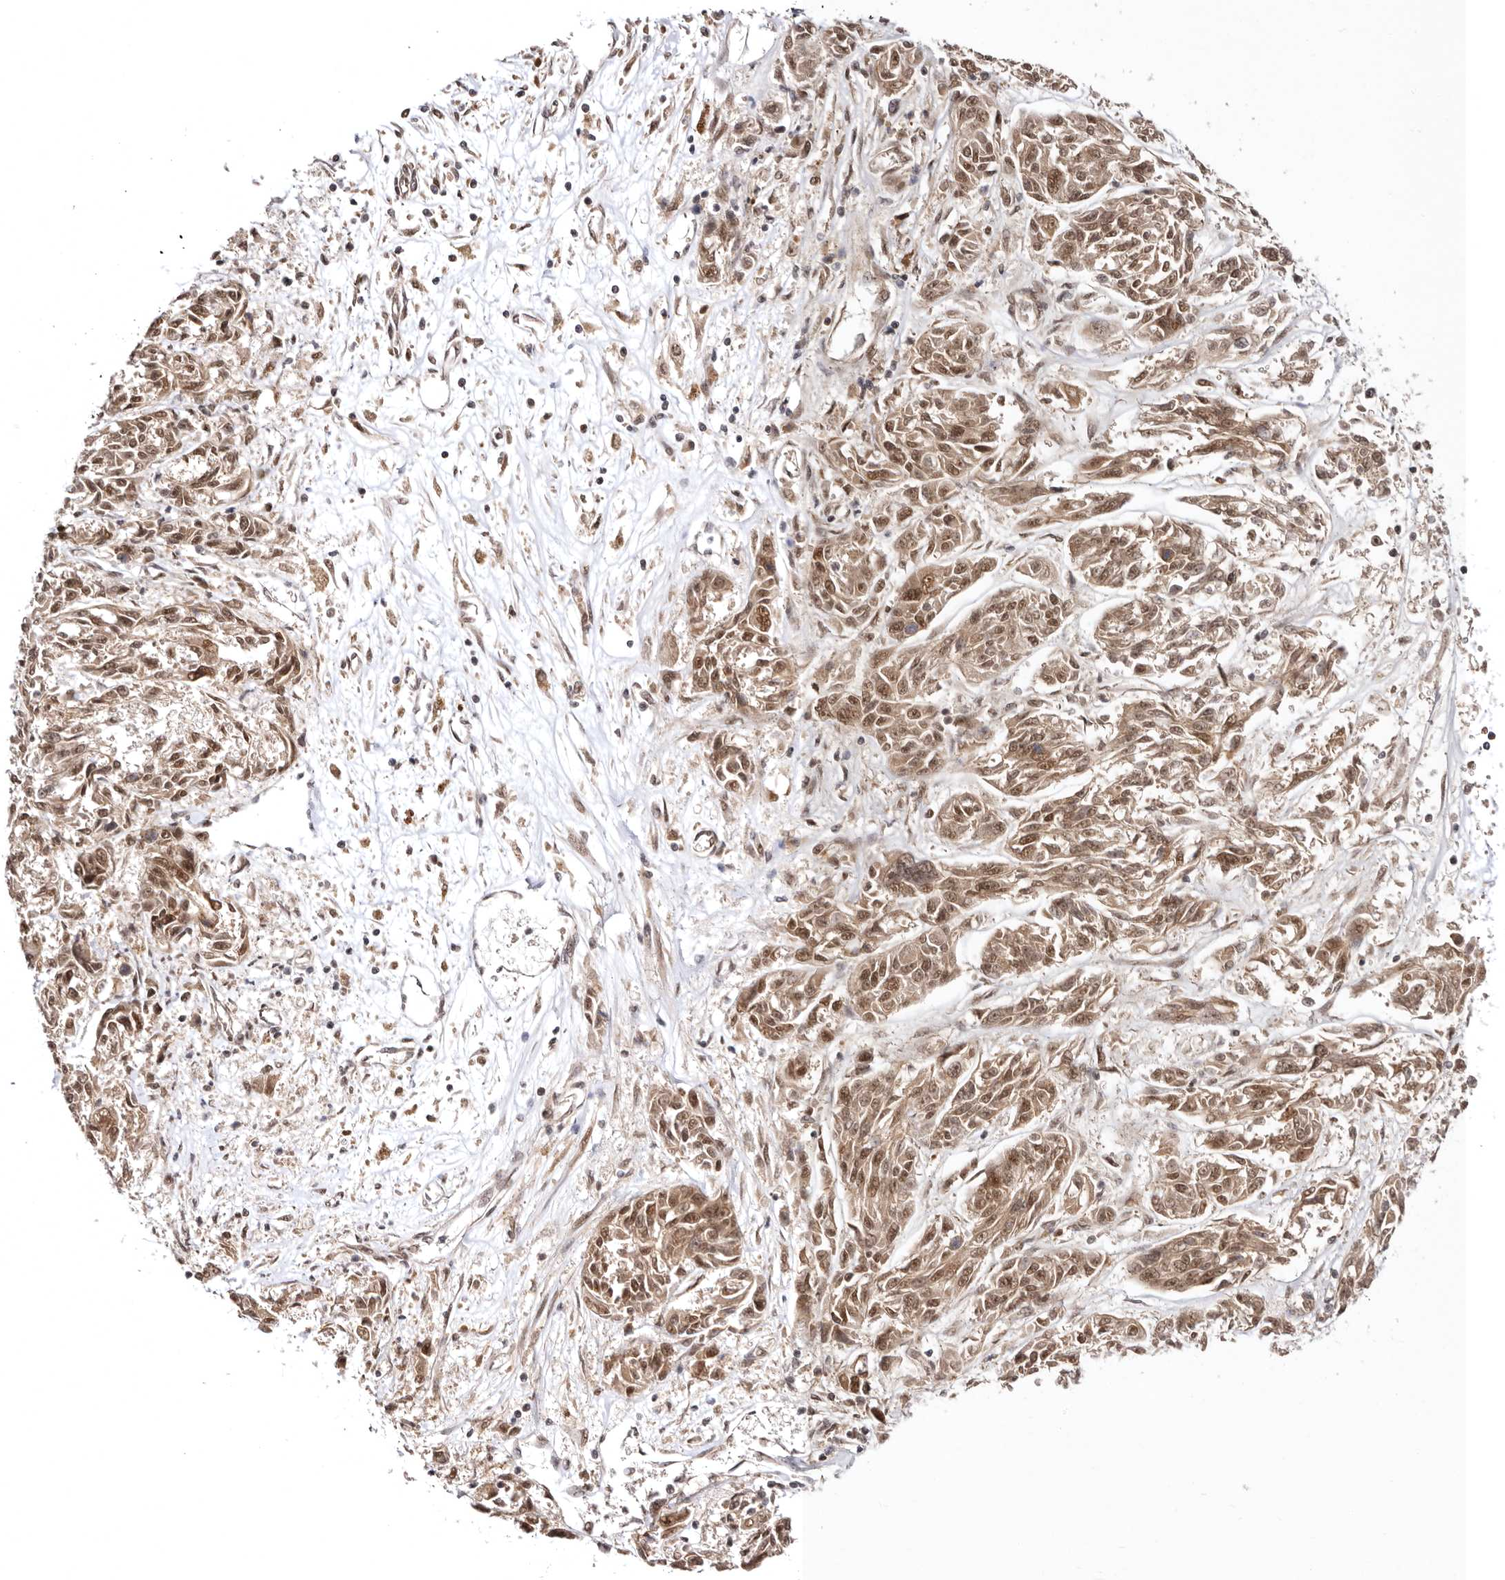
{"staining": {"intensity": "moderate", "quantity": ">75%", "location": "cytoplasmic/membranous,nuclear"}, "tissue": "melanoma", "cell_type": "Tumor cells", "image_type": "cancer", "snomed": [{"axis": "morphology", "description": "Malignant melanoma, NOS"}, {"axis": "topography", "description": "Skin"}], "caption": "DAB (3,3'-diaminobenzidine) immunohistochemical staining of malignant melanoma reveals moderate cytoplasmic/membranous and nuclear protein staining in about >75% of tumor cells.", "gene": "MED8", "patient": {"sex": "male", "age": 53}}